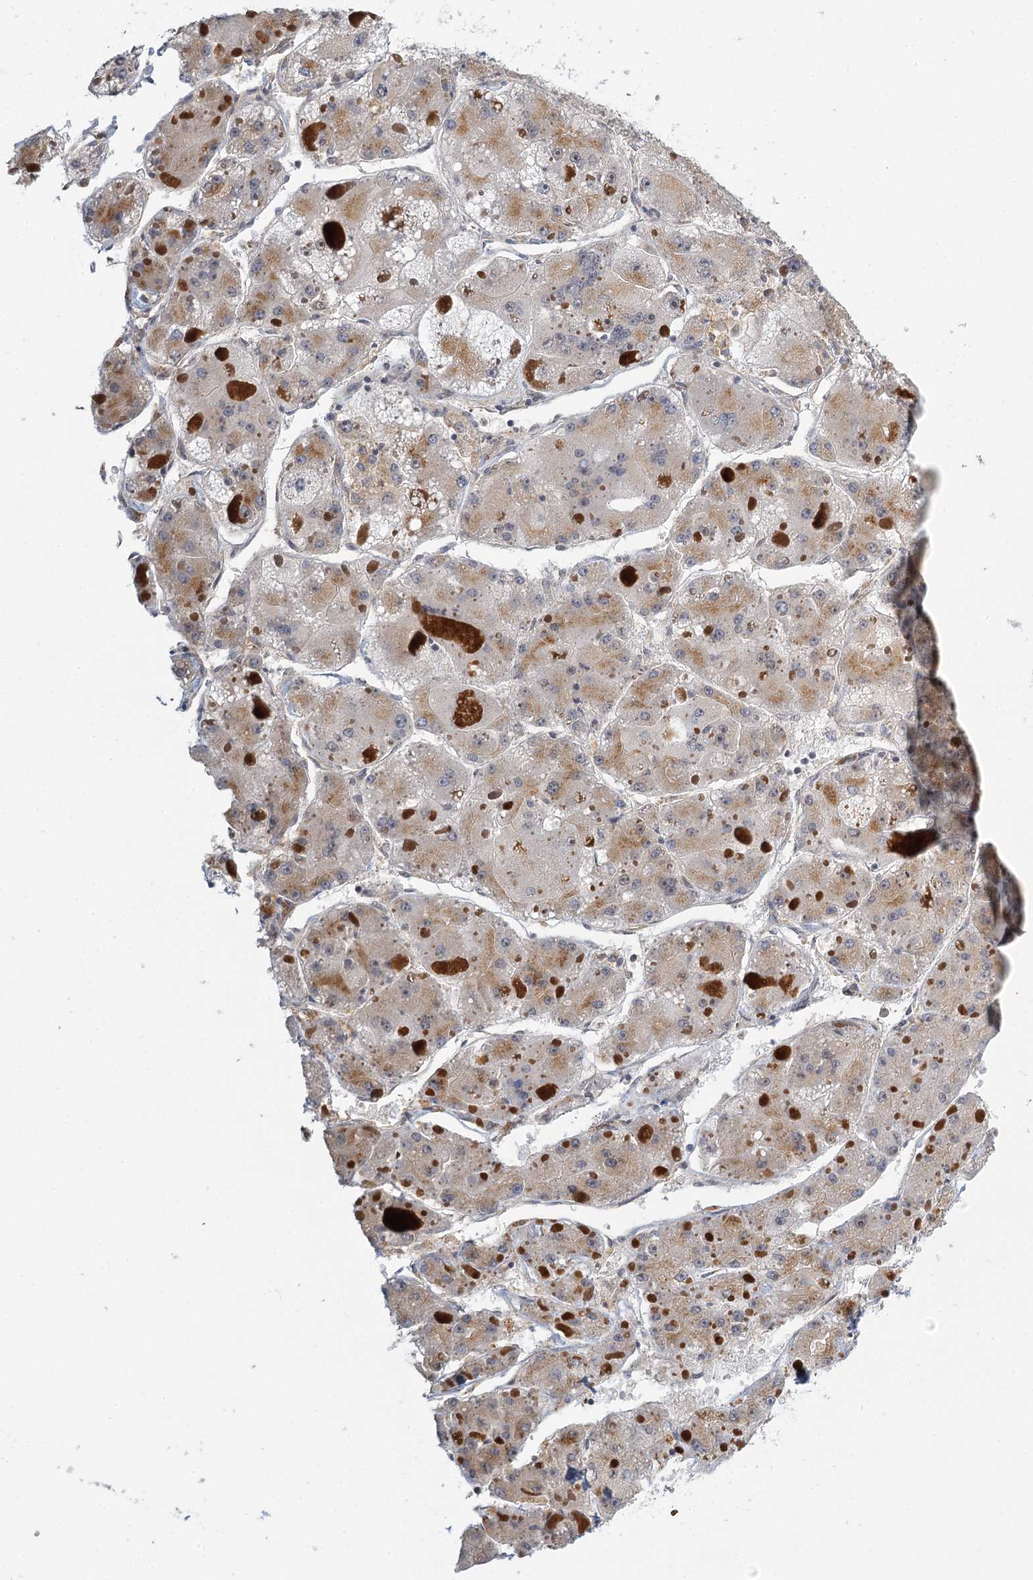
{"staining": {"intensity": "moderate", "quantity": "25%-75%", "location": "cytoplasmic/membranous"}, "tissue": "liver cancer", "cell_type": "Tumor cells", "image_type": "cancer", "snomed": [{"axis": "morphology", "description": "Carcinoma, Hepatocellular, NOS"}, {"axis": "topography", "description": "Liver"}], "caption": "A micrograph of liver cancer (hepatocellular carcinoma) stained for a protein displays moderate cytoplasmic/membranous brown staining in tumor cells. (Brightfield microscopy of DAB IHC at high magnification).", "gene": "TREX1", "patient": {"sex": "female", "age": 73}}